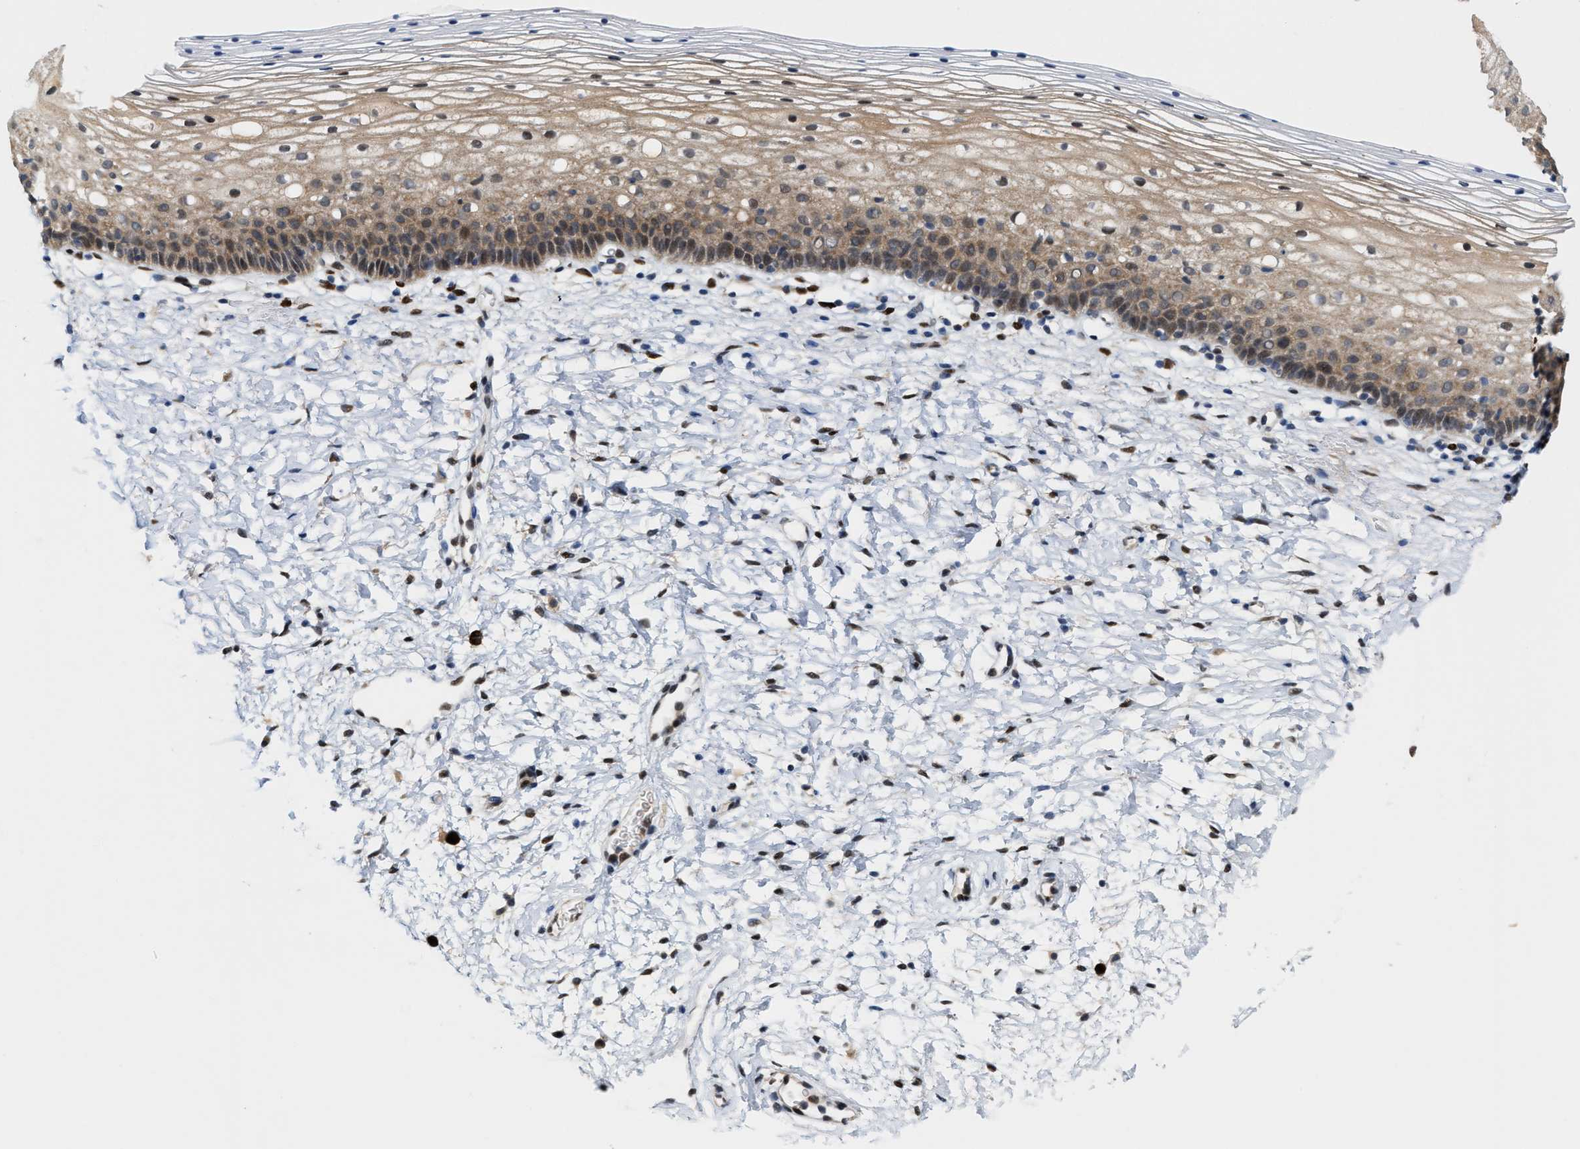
{"staining": {"intensity": "weak", "quantity": "<25%", "location": "cytoplasmic/membranous"}, "tissue": "cervix", "cell_type": "Glandular cells", "image_type": "normal", "snomed": [{"axis": "morphology", "description": "Normal tissue, NOS"}, {"axis": "topography", "description": "Cervix"}], "caption": "This is a histopathology image of immunohistochemistry (IHC) staining of unremarkable cervix, which shows no staining in glandular cells.", "gene": "TCF4", "patient": {"sex": "female", "age": 72}}